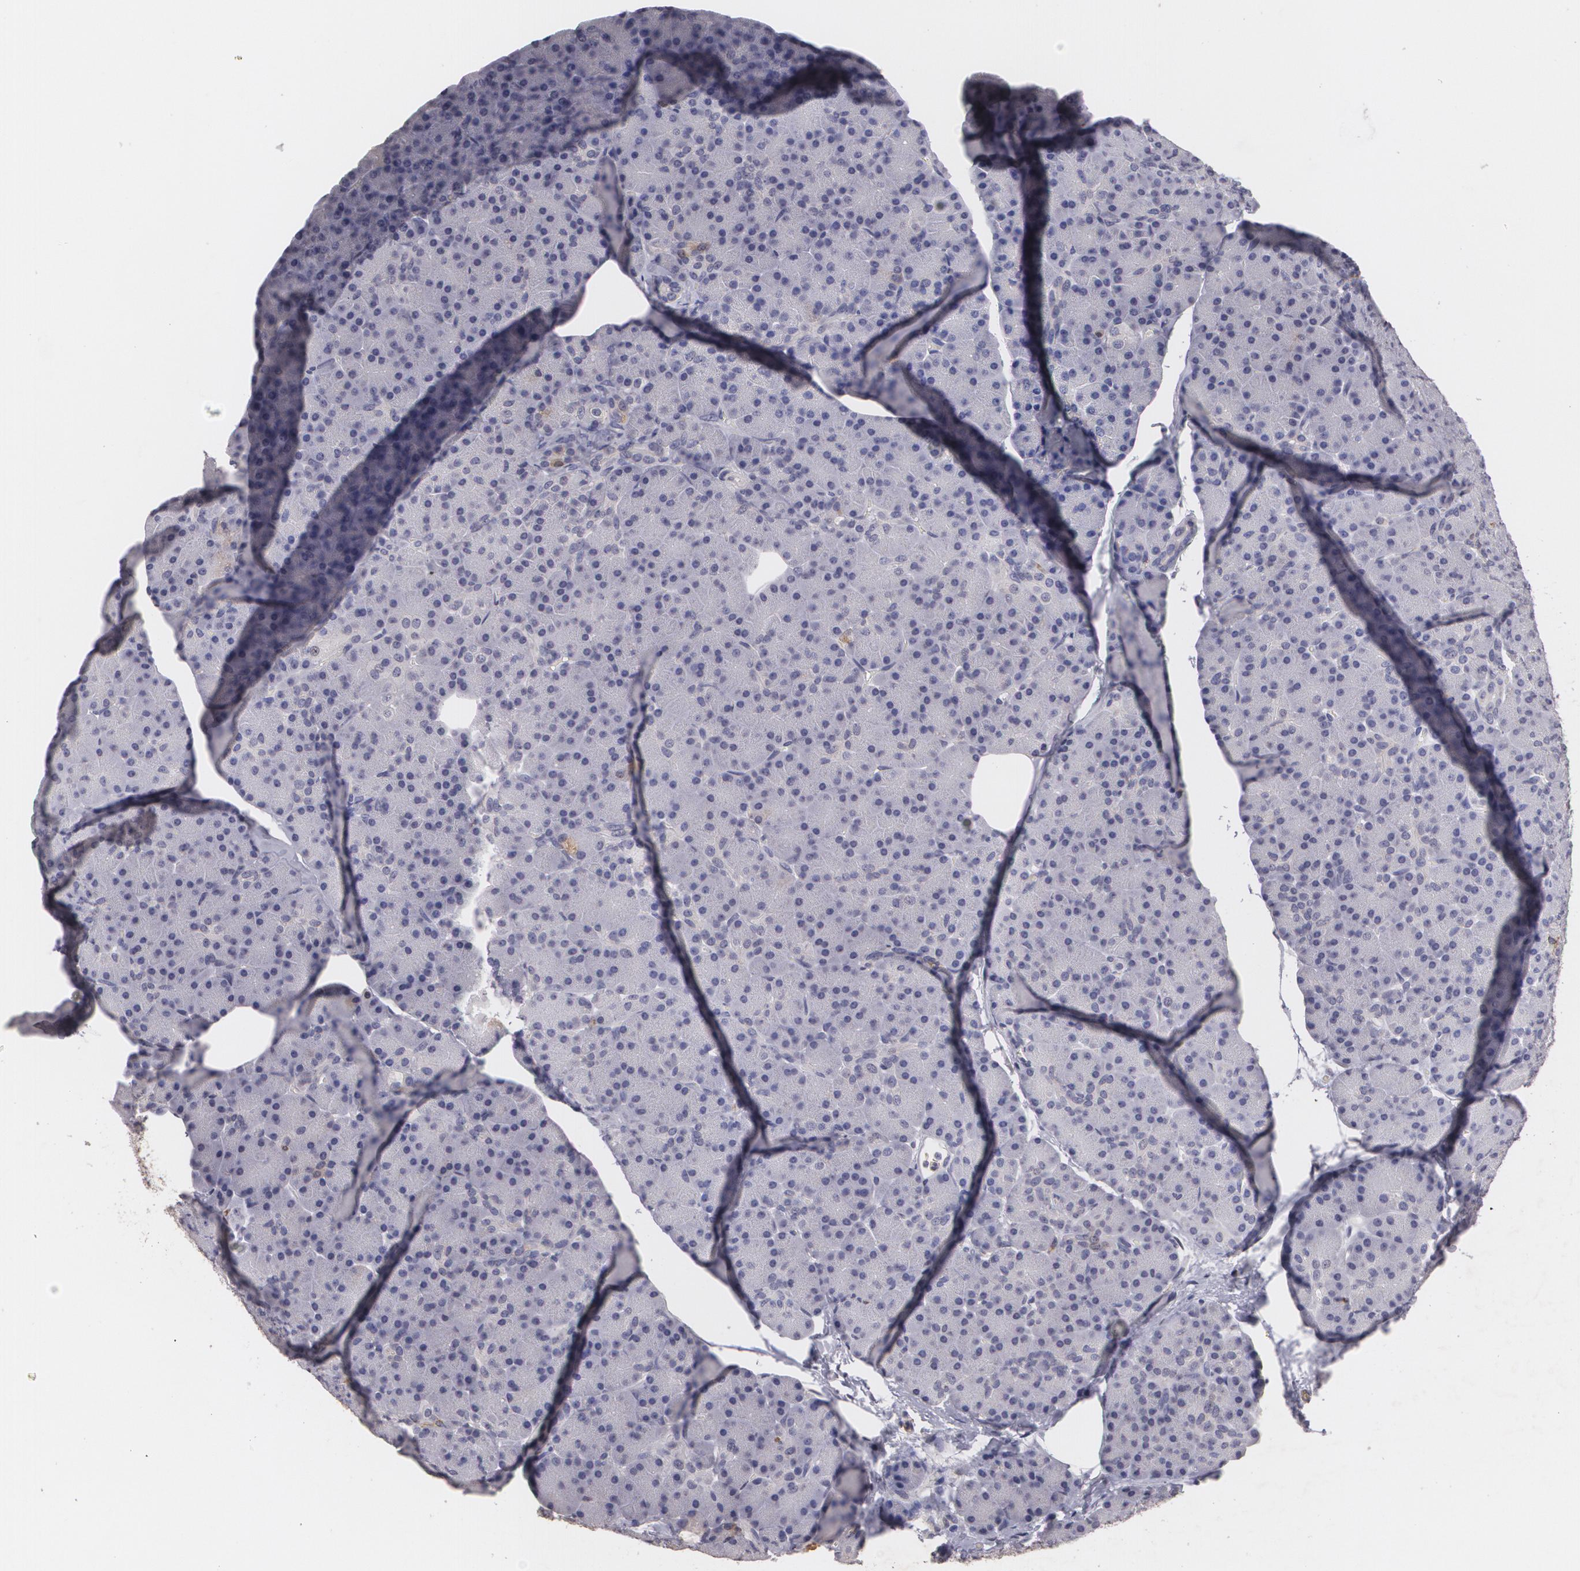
{"staining": {"intensity": "negative", "quantity": "none", "location": "none"}, "tissue": "pancreas", "cell_type": "Exocrine glandular cells", "image_type": "normal", "snomed": [{"axis": "morphology", "description": "Normal tissue, NOS"}, {"axis": "topography", "description": "Pancreas"}], "caption": "Unremarkable pancreas was stained to show a protein in brown. There is no significant staining in exocrine glandular cells. (DAB (3,3'-diaminobenzidine) immunohistochemistry, high magnification).", "gene": "KCNA4", "patient": {"sex": "female", "age": 43}}